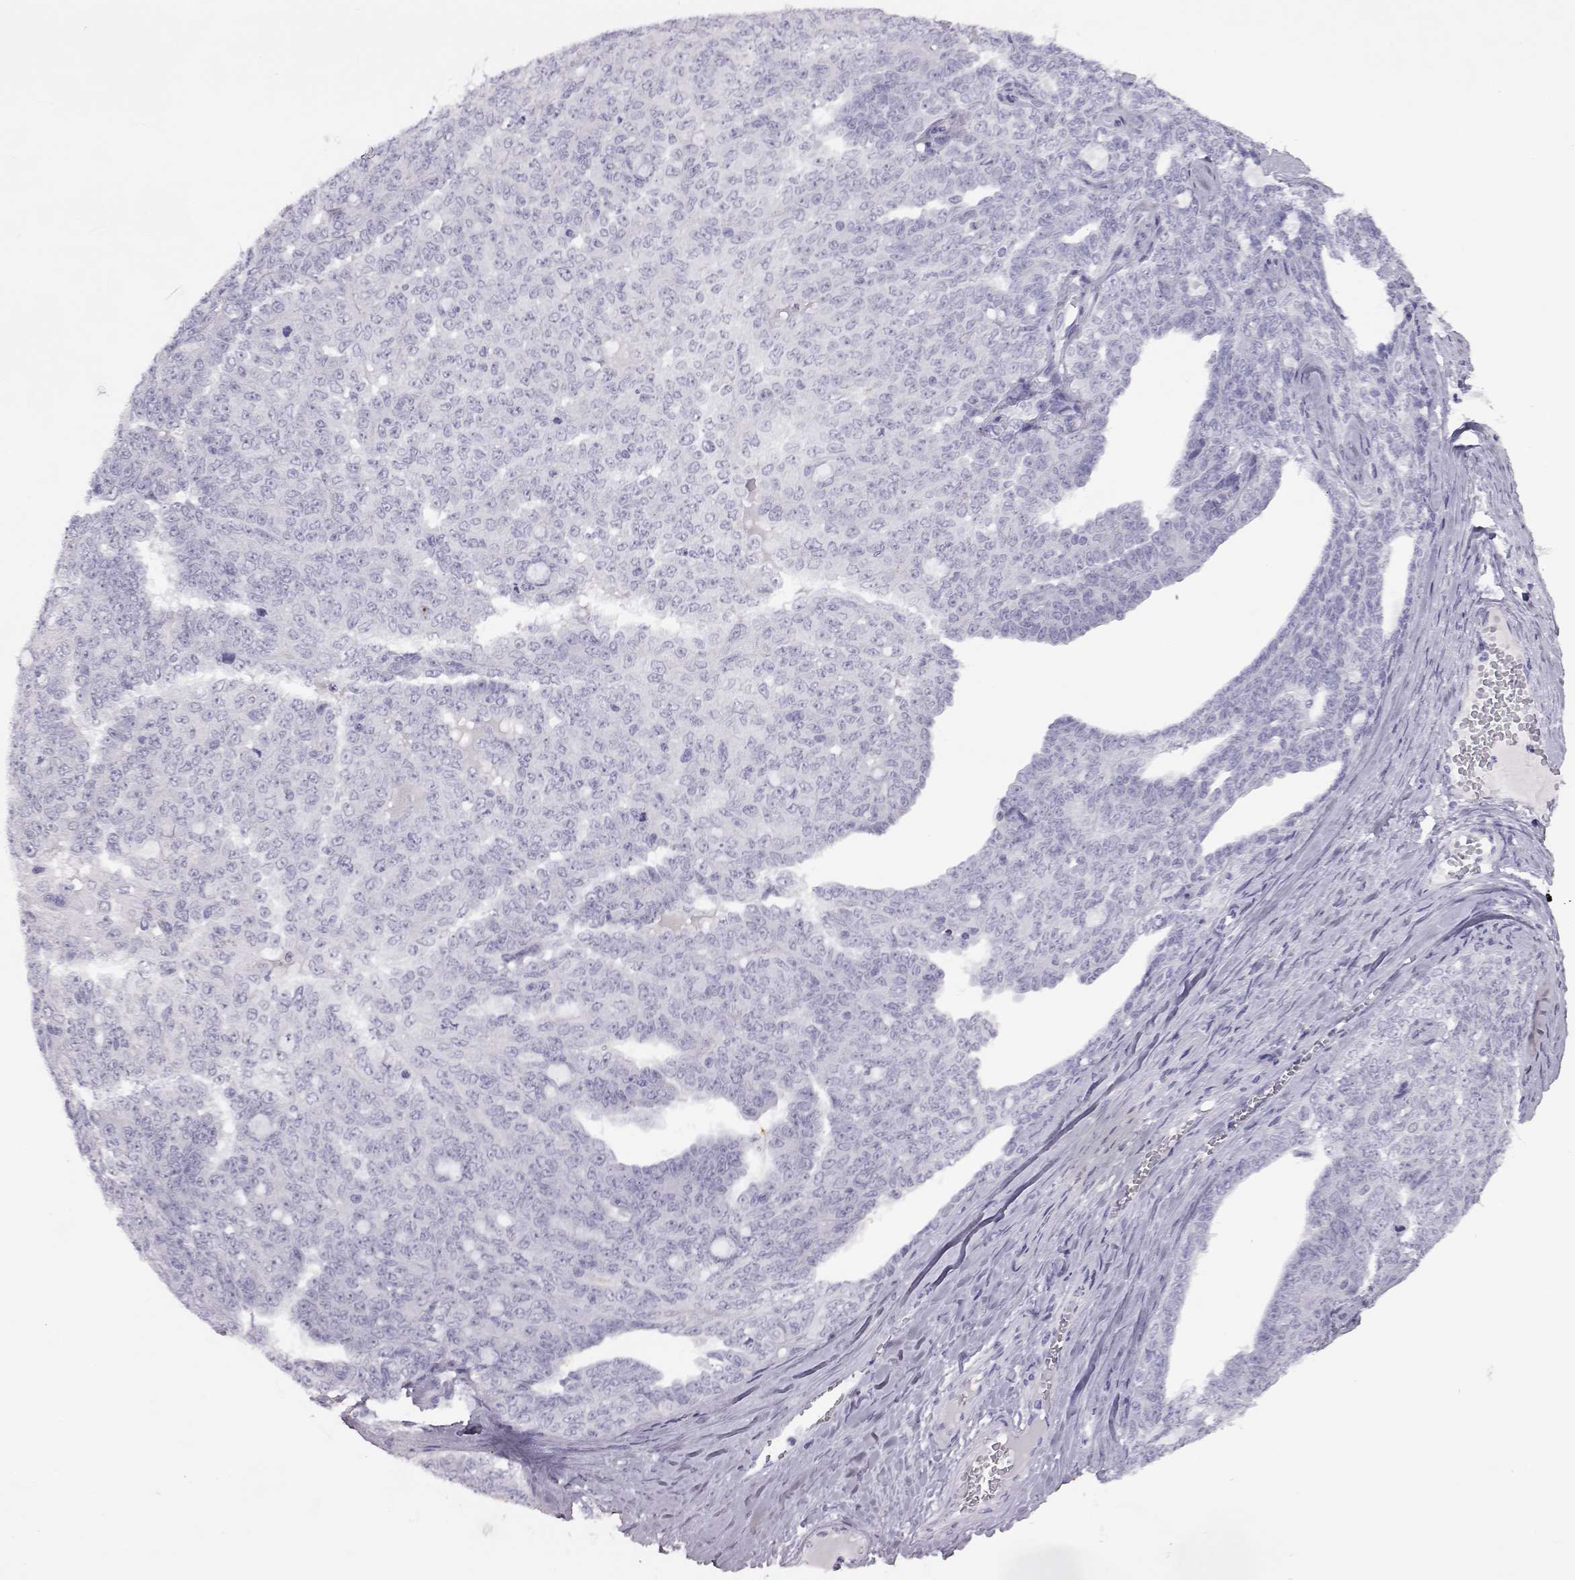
{"staining": {"intensity": "negative", "quantity": "none", "location": "none"}, "tissue": "ovarian cancer", "cell_type": "Tumor cells", "image_type": "cancer", "snomed": [{"axis": "morphology", "description": "Cystadenocarcinoma, serous, NOS"}, {"axis": "topography", "description": "Ovary"}], "caption": "Serous cystadenocarcinoma (ovarian) stained for a protein using immunohistochemistry displays no expression tumor cells.", "gene": "ITLN2", "patient": {"sex": "female", "age": 71}}